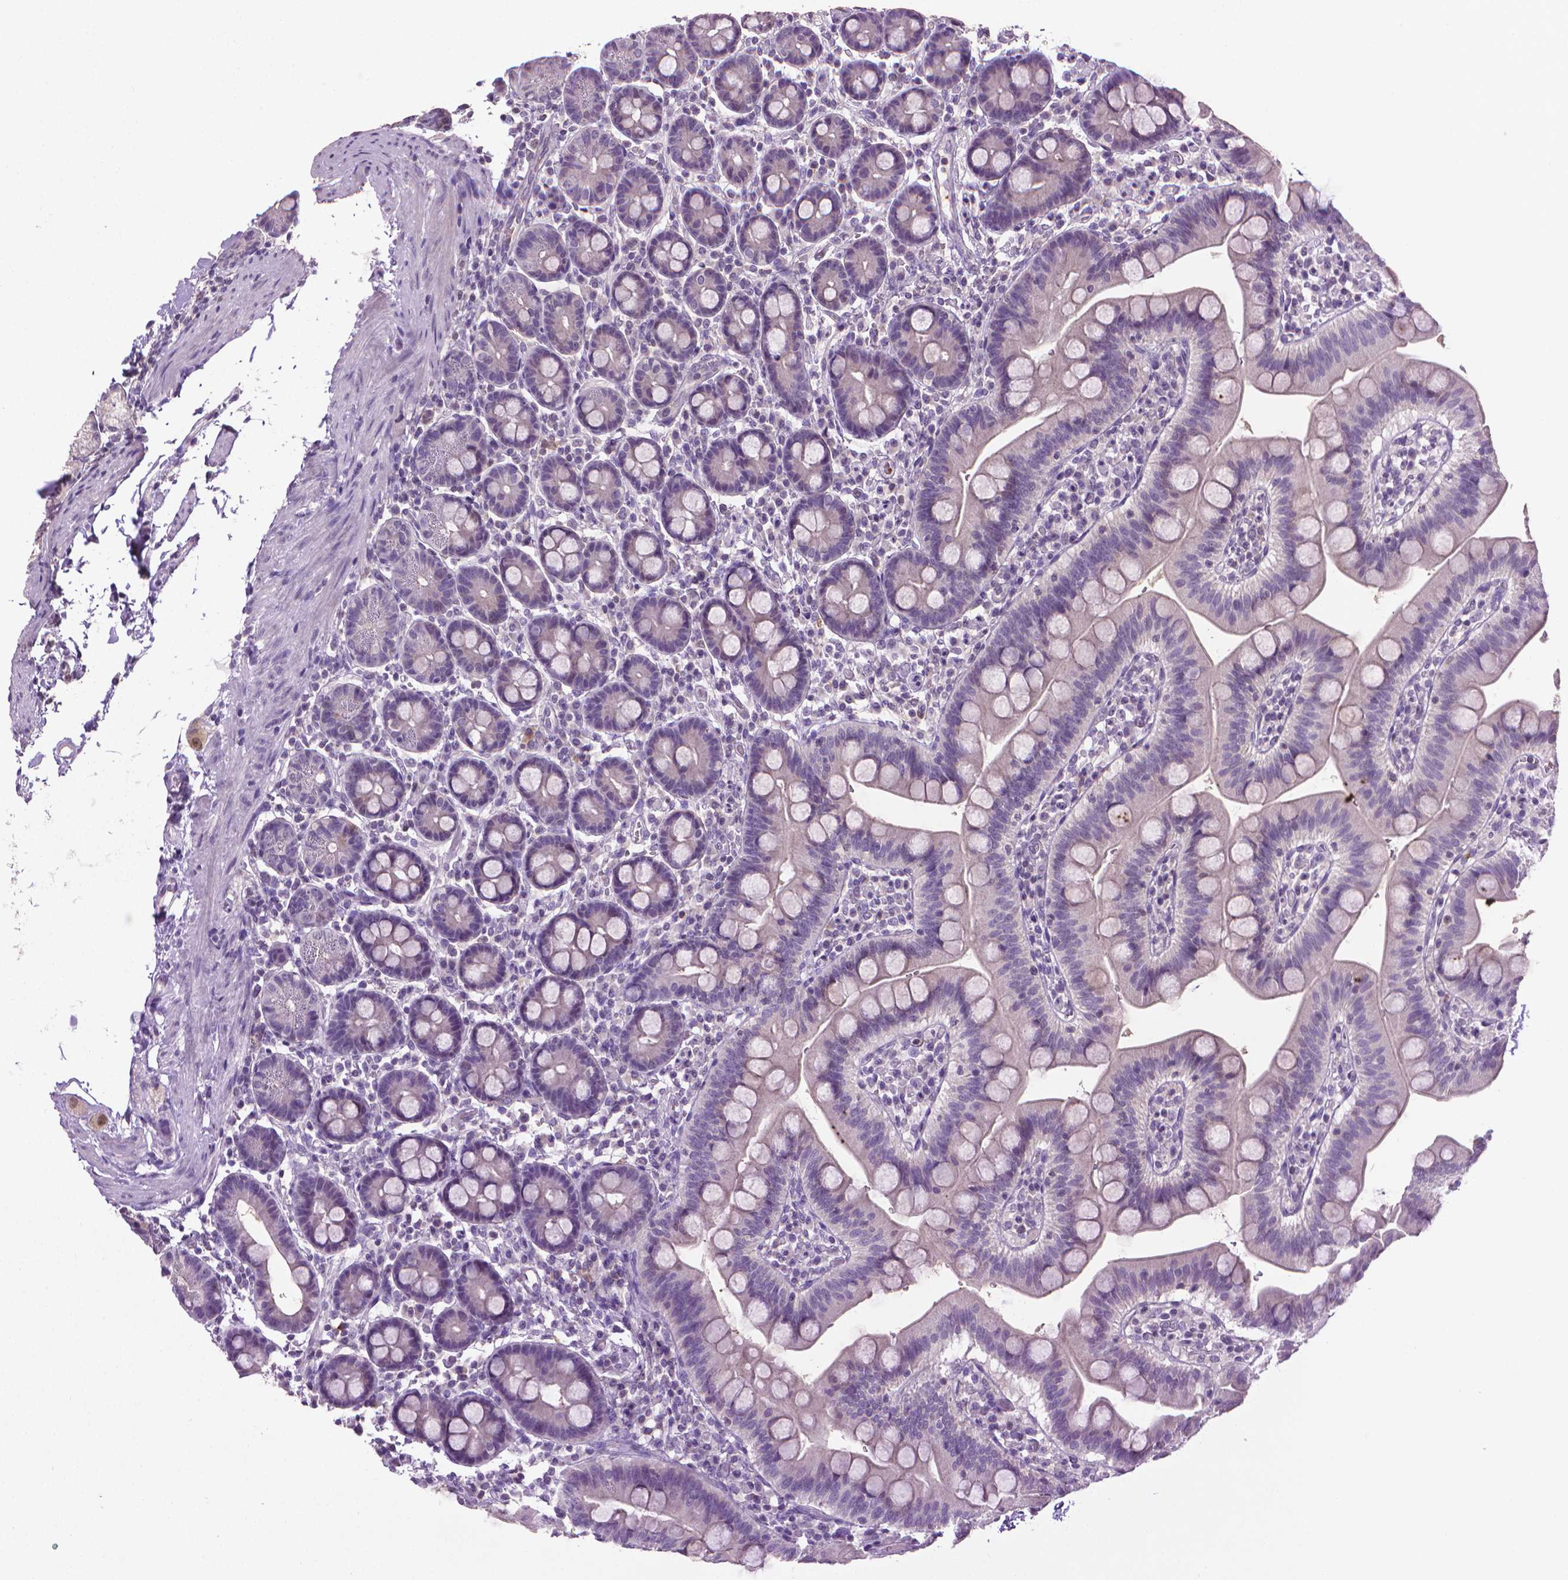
{"staining": {"intensity": "moderate", "quantity": "25%-75%", "location": "cytoplasmic/membranous"}, "tissue": "duodenum", "cell_type": "Glandular cells", "image_type": "normal", "snomed": [{"axis": "morphology", "description": "Normal tissue, NOS"}, {"axis": "topography", "description": "Pancreas"}, {"axis": "topography", "description": "Duodenum"}], "caption": "This micrograph displays IHC staining of unremarkable human duodenum, with medium moderate cytoplasmic/membranous positivity in about 25%-75% of glandular cells.", "gene": "CDKN2D", "patient": {"sex": "male", "age": 59}}